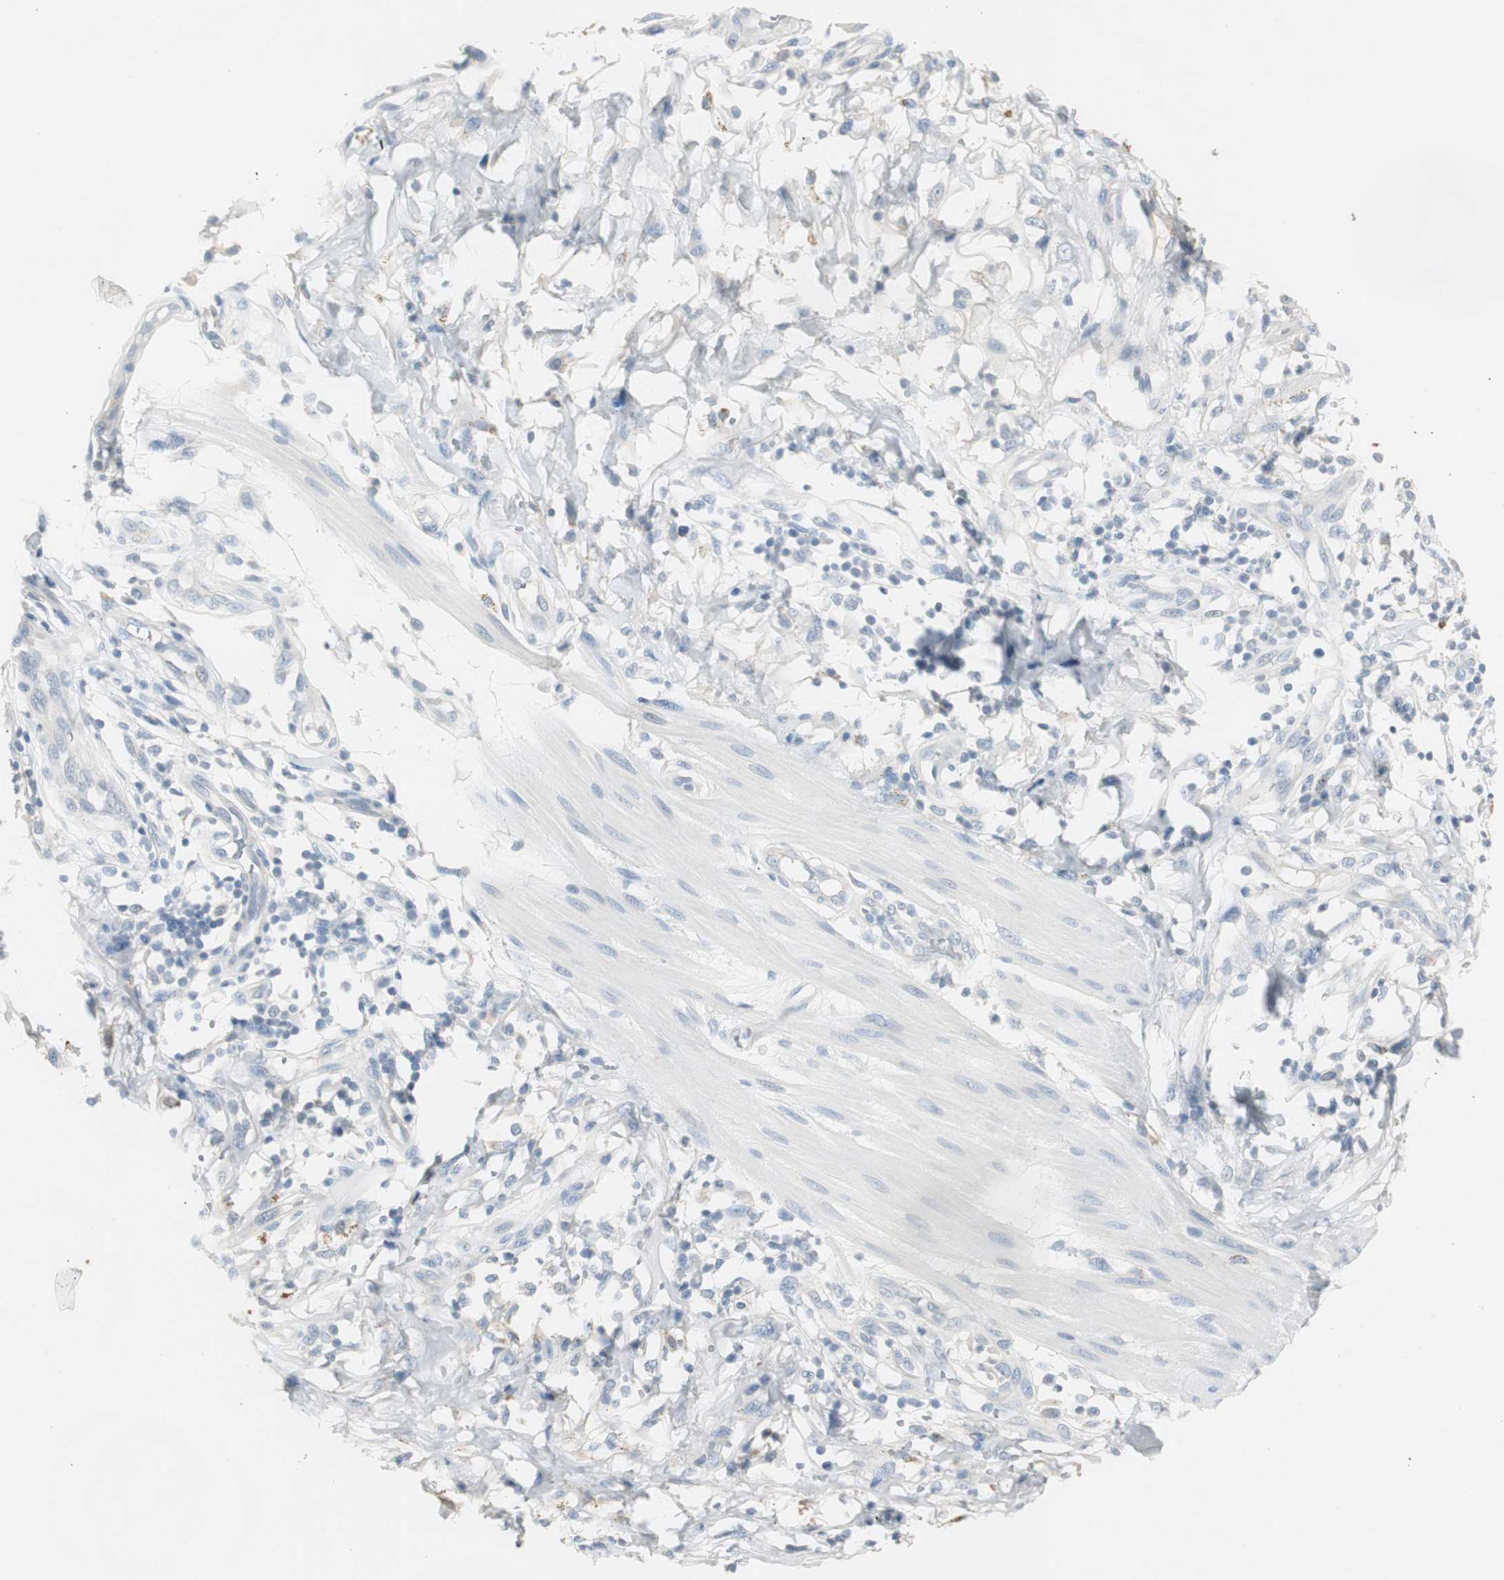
{"staining": {"intensity": "negative", "quantity": "none", "location": "none"}, "tissue": "melanoma", "cell_type": "Tumor cells", "image_type": "cancer", "snomed": [{"axis": "morphology", "description": "Malignant melanoma, NOS"}, {"axis": "topography", "description": "Skin"}], "caption": "This is a photomicrograph of immunohistochemistry staining of malignant melanoma, which shows no staining in tumor cells. (Brightfield microscopy of DAB (3,3'-diaminobenzidine) immunohistochemistry at high magnification).", "gene": "LRP2", "patient": {"sex": "female", "age": 81}}